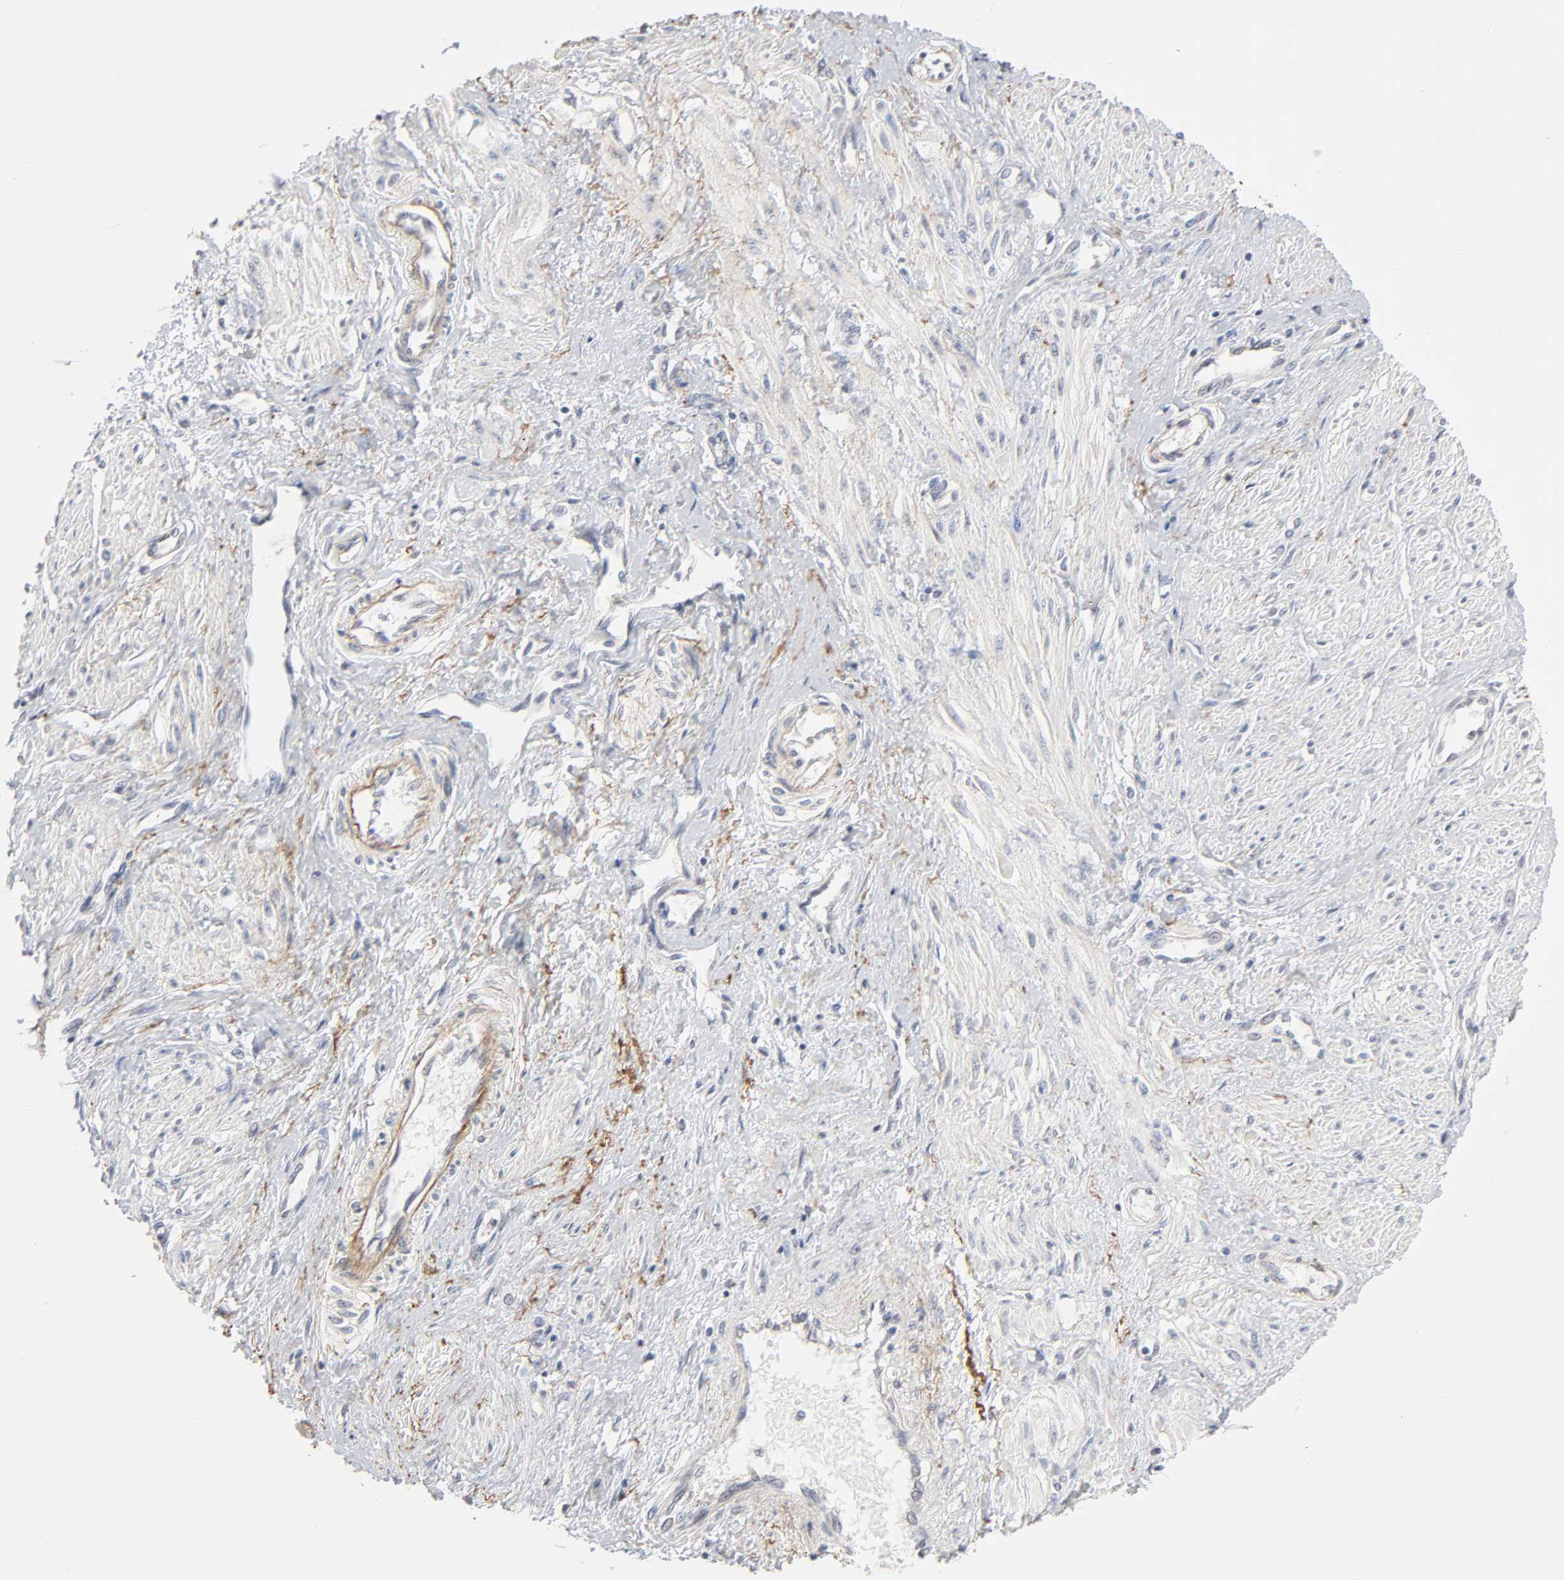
{"staining": {"intensity": "negative", "quantity": "none", "location": "none"}, "tissue": "smooth muscle", "cell_type": "Smooth muscle cells", "image_type": "normal", "snomed": [{"axis": "morphology", "description": "Normal tissue, NOS"}, {"axis": "topography", "description": "Smooth muscle"}, {"axis": "topography", "description": "Uterus"}], "caption": "Smooth muscle stained for a protein using IHC displays no staining smooth muscle cells.", "gene": "IL4R", "patient": {"sex": "female", "age": 39}}